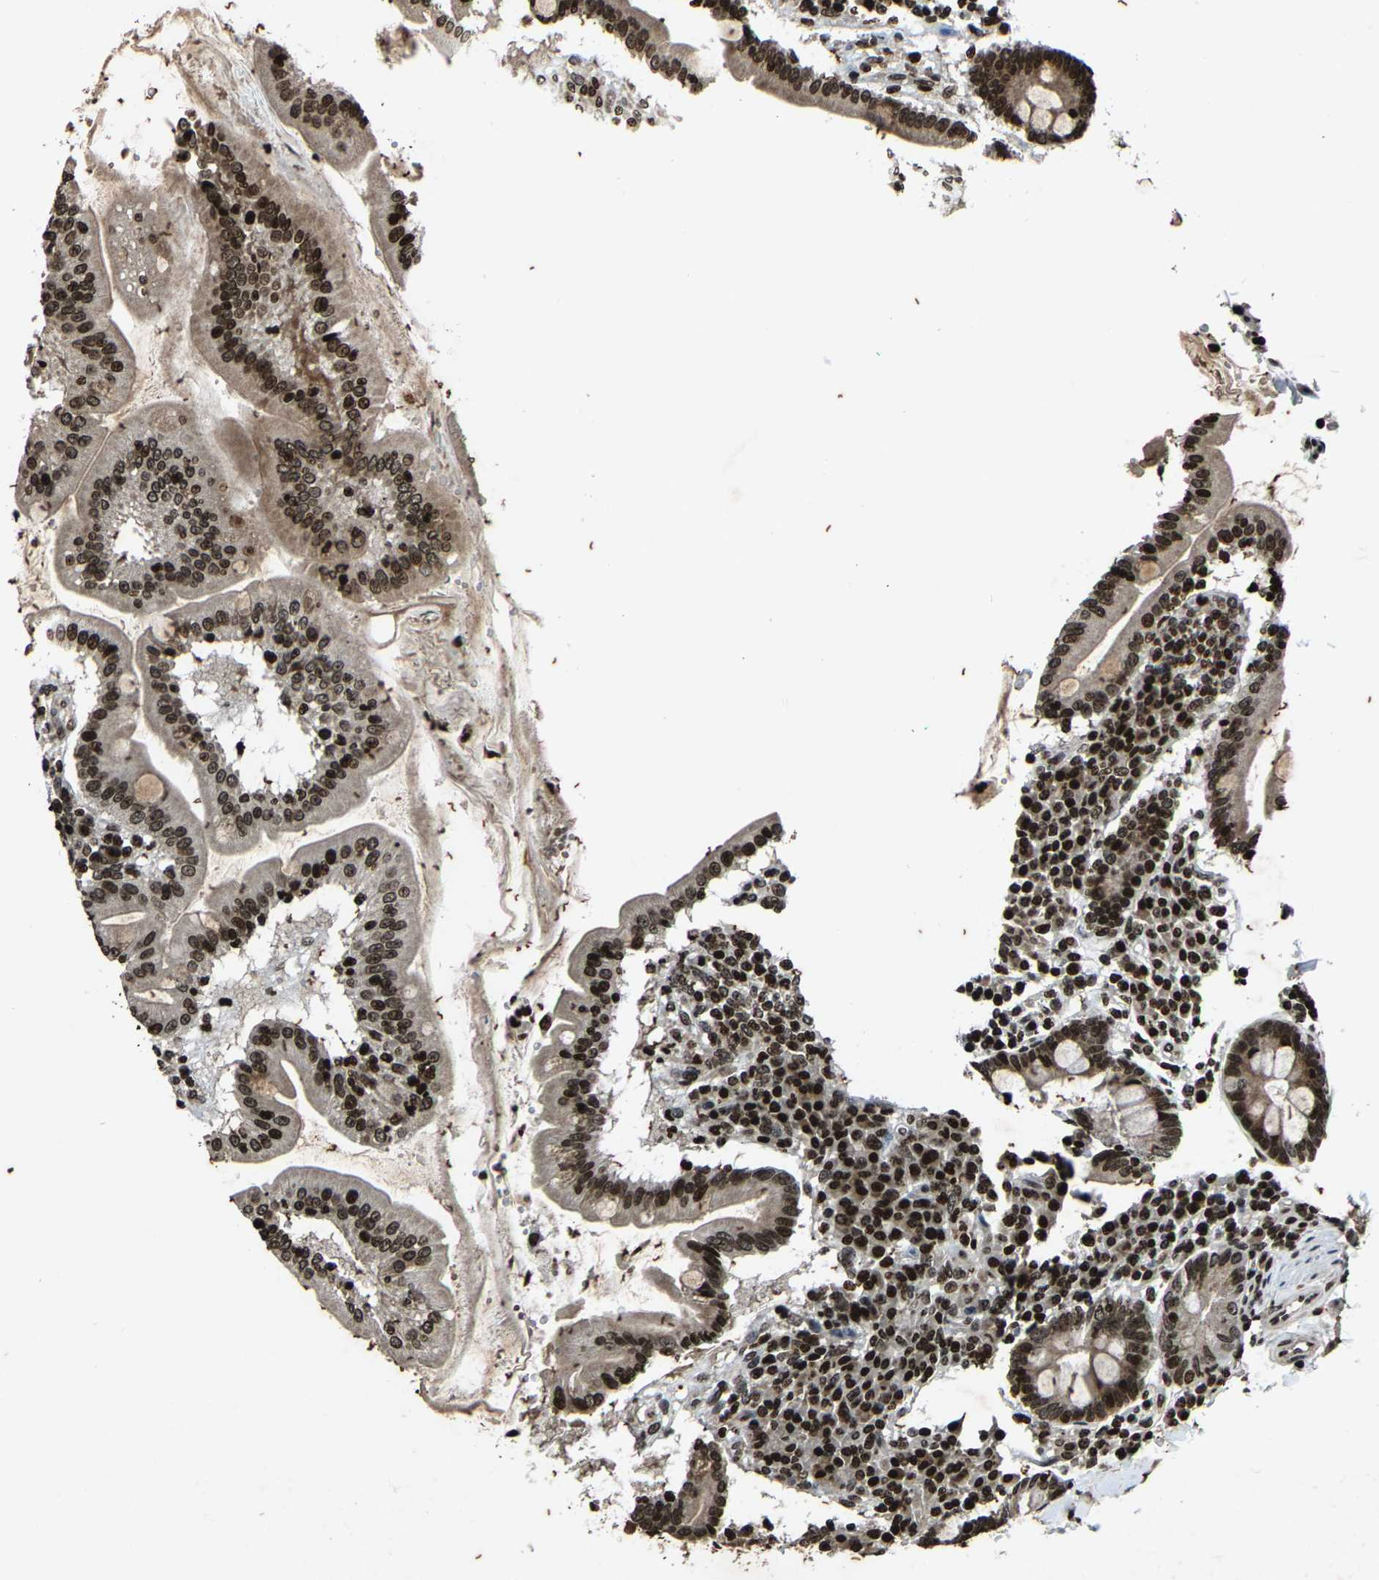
{"staining": {"intensity": "strong", "quantity": ">75%", "location": "cytoplasmic/membranous,nuclear"}, "tissue": "duodenum", "cell_type": "Glandular cells", "image_type": "normal", "snomed": [{"axis": "morphology", "description": "Normal tissue, NOS"}, {"axis": "topography", "description": "Duodenum"}], "caption": "An IHC micrograph of normal tissue is shown. Protein staining in brown shows strong cytoplasmic/membranous,nuclear positivity in duodenum within glandular cells.", "gene": "H4C1", "patient": {"sex": "male", "age": 50}}